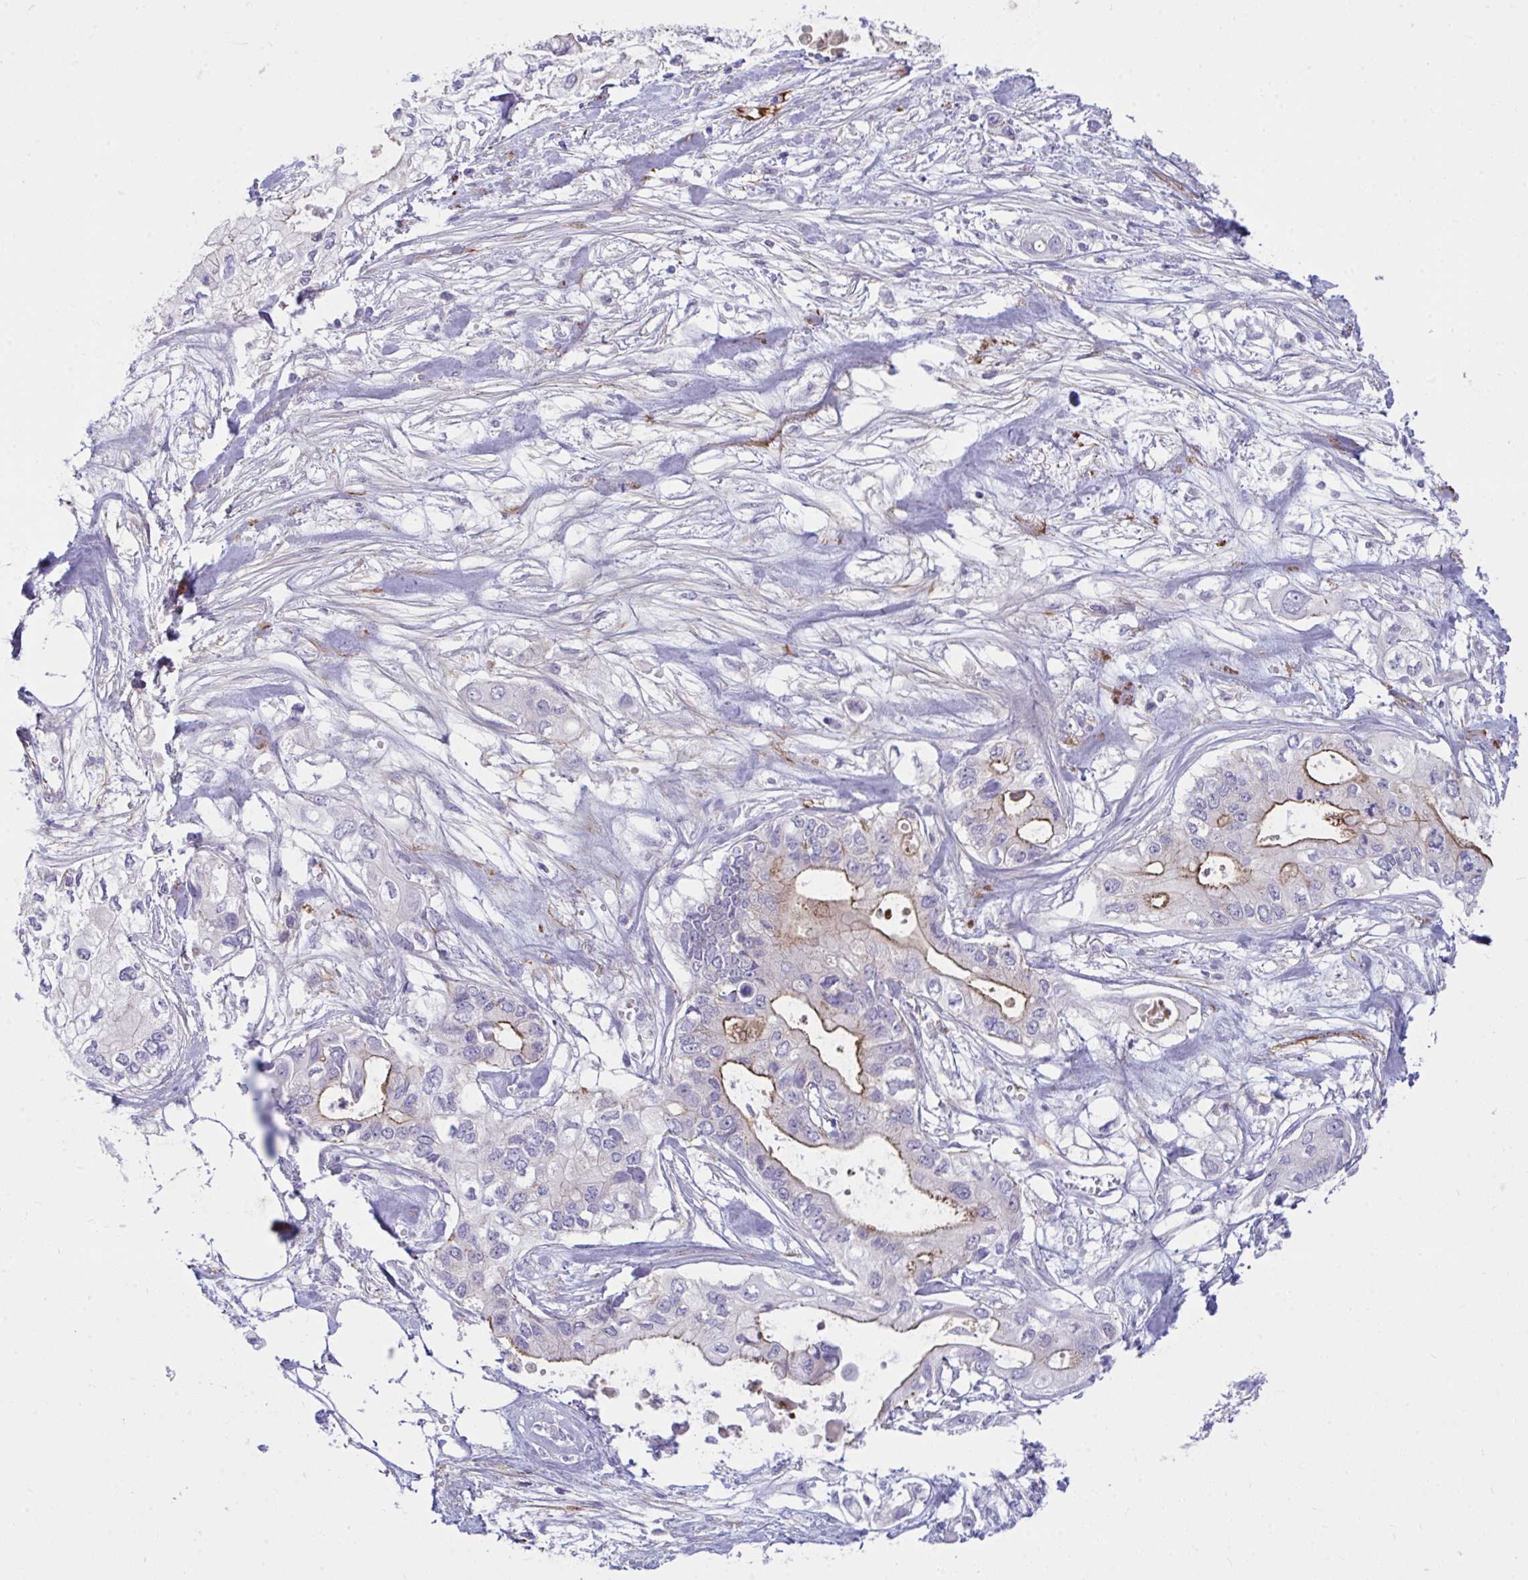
{"staining": {"intensity": "strong", "quantity": "<25%", "location": "cytoplasmic/membranous"}, "tissue": "pancreatic cancer", "cell_type": "Tumor cells", "image_type": "cancer", "snomed": [{"axis": "morphology", "description": "Adenocarcinoma, NOS"}, {"axis": "topography", "description": "Pancreas"}], "caption": "Immunohistochemistry of pancreatic adenocarcinoma demonstrates medium levels of strong cytoplasmic/membranous staining in about <25% of tumor cells.", "gene": "PIGZ", "patient": {"sex": "female", "age": 63}}